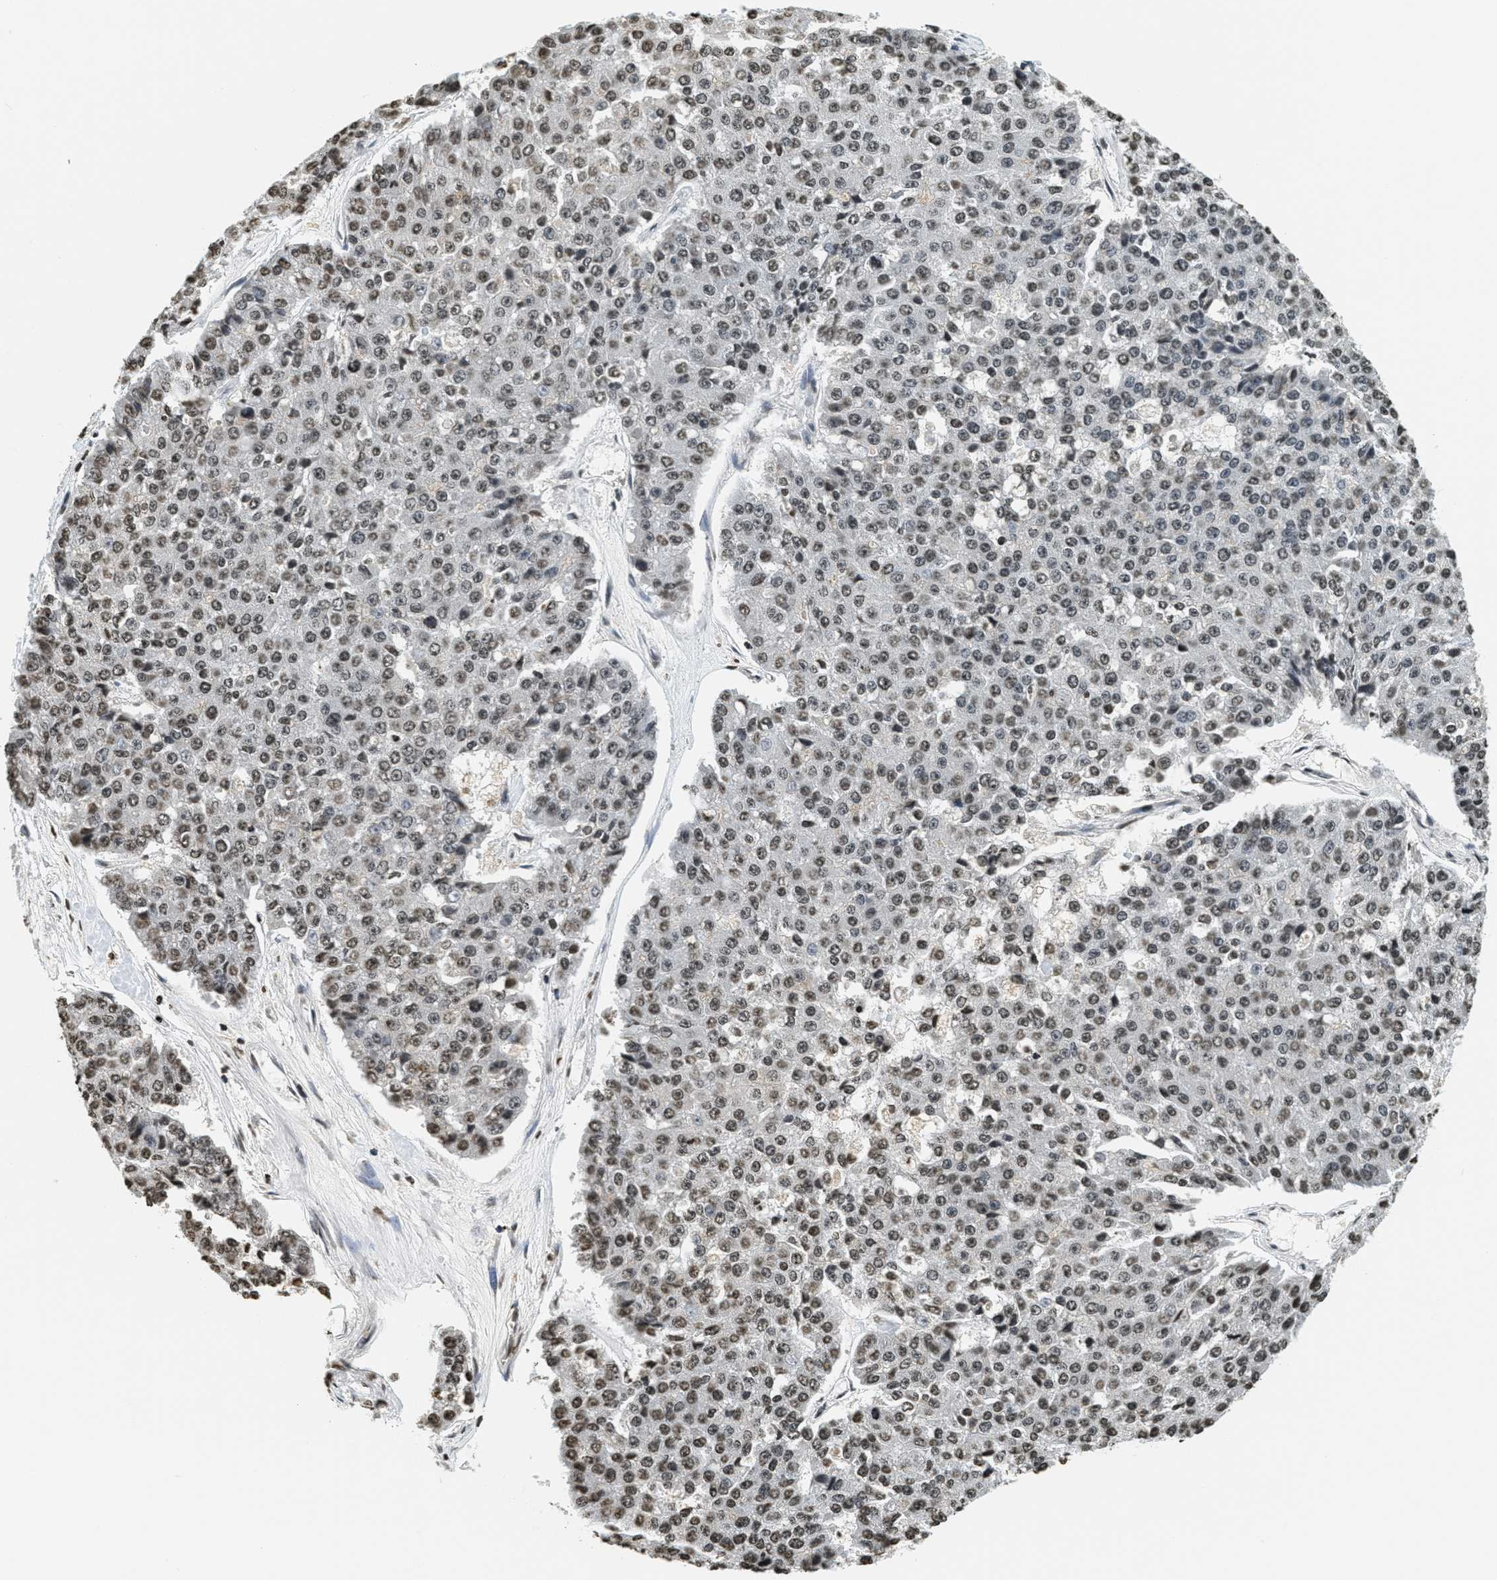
{"staining": {"intensity": "moderate", "quantity": ">75%", "location": "nuclear"}, "tissue": "pancreatic cancer", "cell_type": "Tumor cells", "image_type": "cancer", "snomed": [{"axis": "morphology", "description": "Adenocarcinoma, NOS"}, {"axis": "topography", "description": "Pancreas"}], "caption": "Pancreatic cancer stained with IHC exhibits moderate nuclear staining in approximately >75% of tumor cells. The staining is performed using DAB brown chromogen to label protein expression. The nuclei are counter-stained blue using hematoxylin.", "gene": "LDB2", "patient": {"sex": "male", "age": 50}}